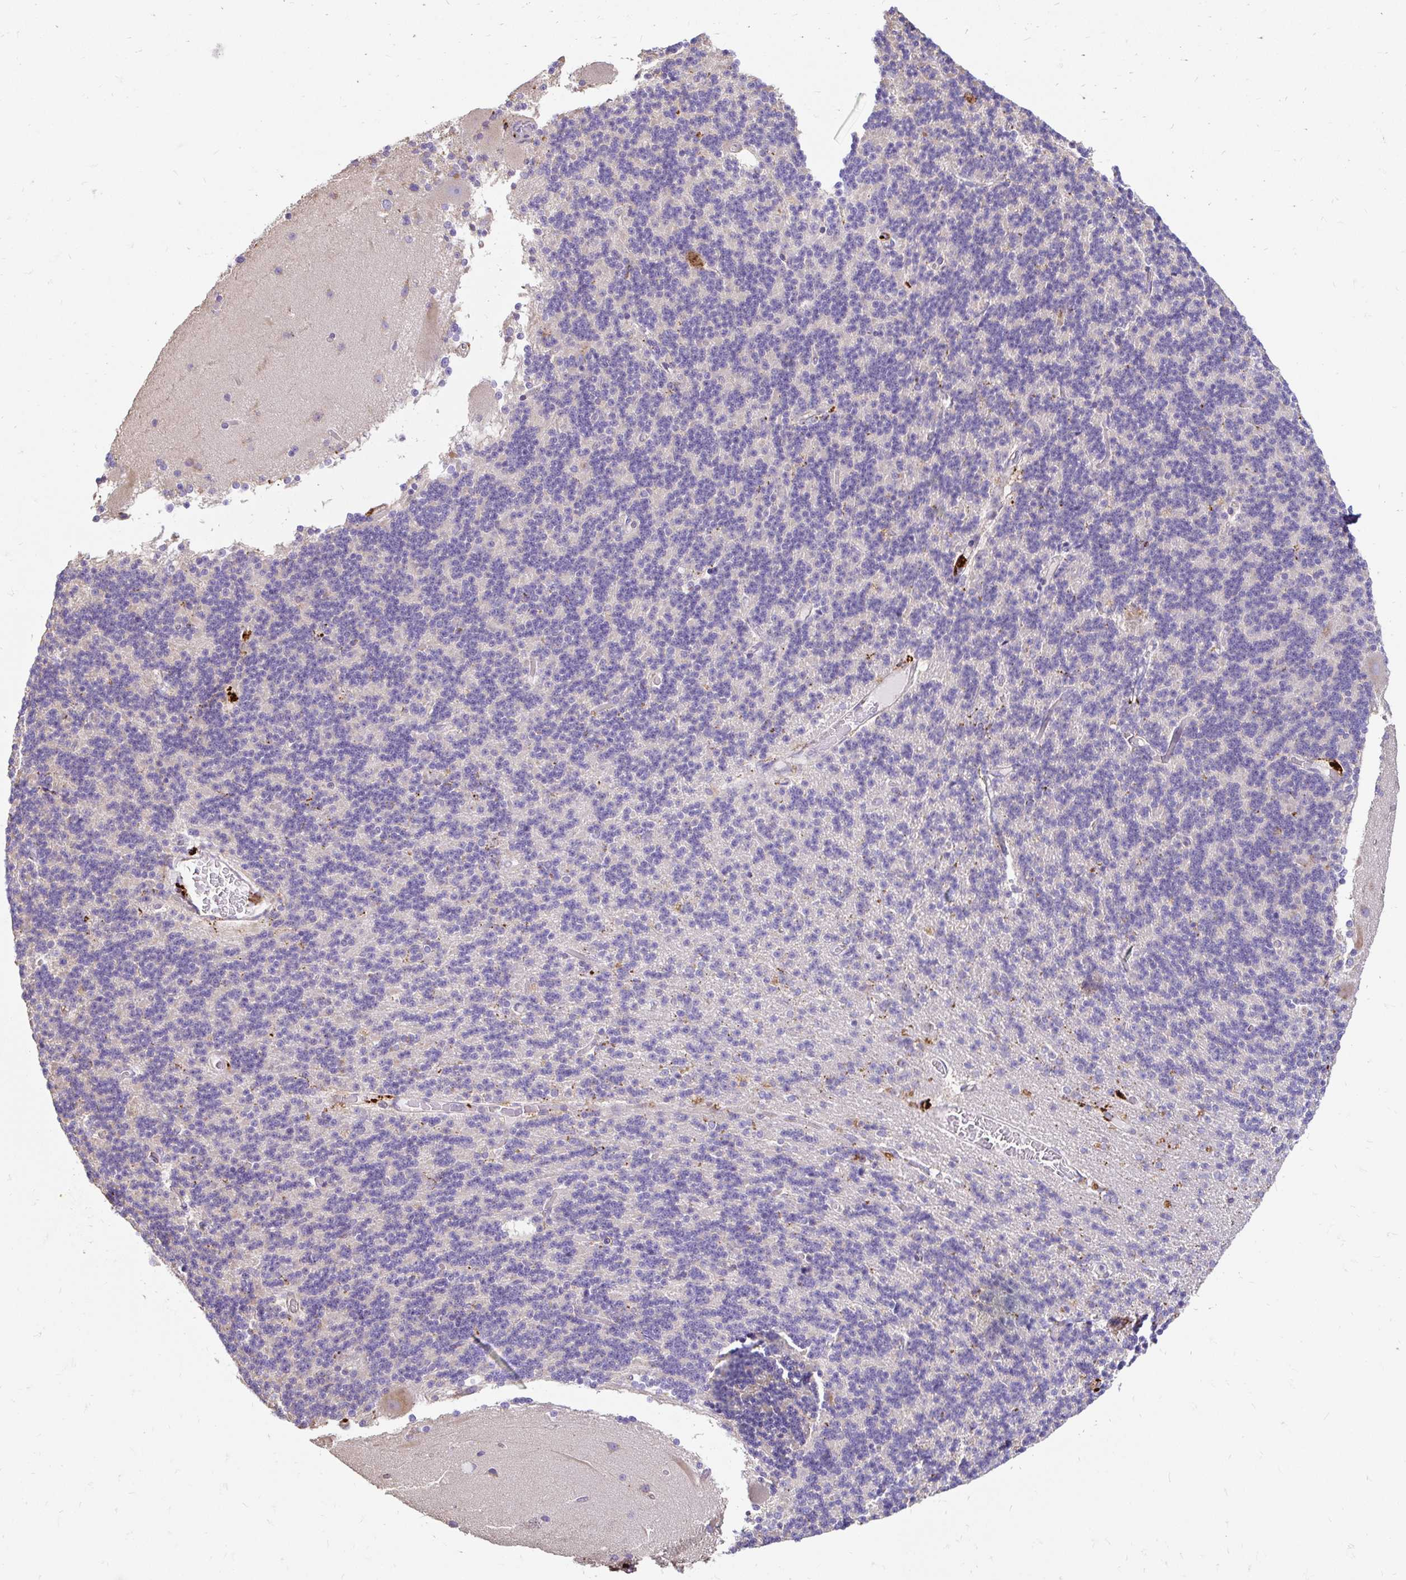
{"staining": {"intensity": "negative", "quantity": "none", "location": "none"}, "tissue": "cerebellum", "cell_type": "Cells in granular layer", "image_type": "normal", "snomed": [{"axis": "morphology", "description": "Normal tissue, NOS"}, {"axis": "topography", "description": "Cerebellum"}], "caption": "The photomicrograph exhibits no significant positivity in cells in granular layer of cerebellum.", "gene": "FUCA1", "patient": {"sex": "female", "age": 54}}